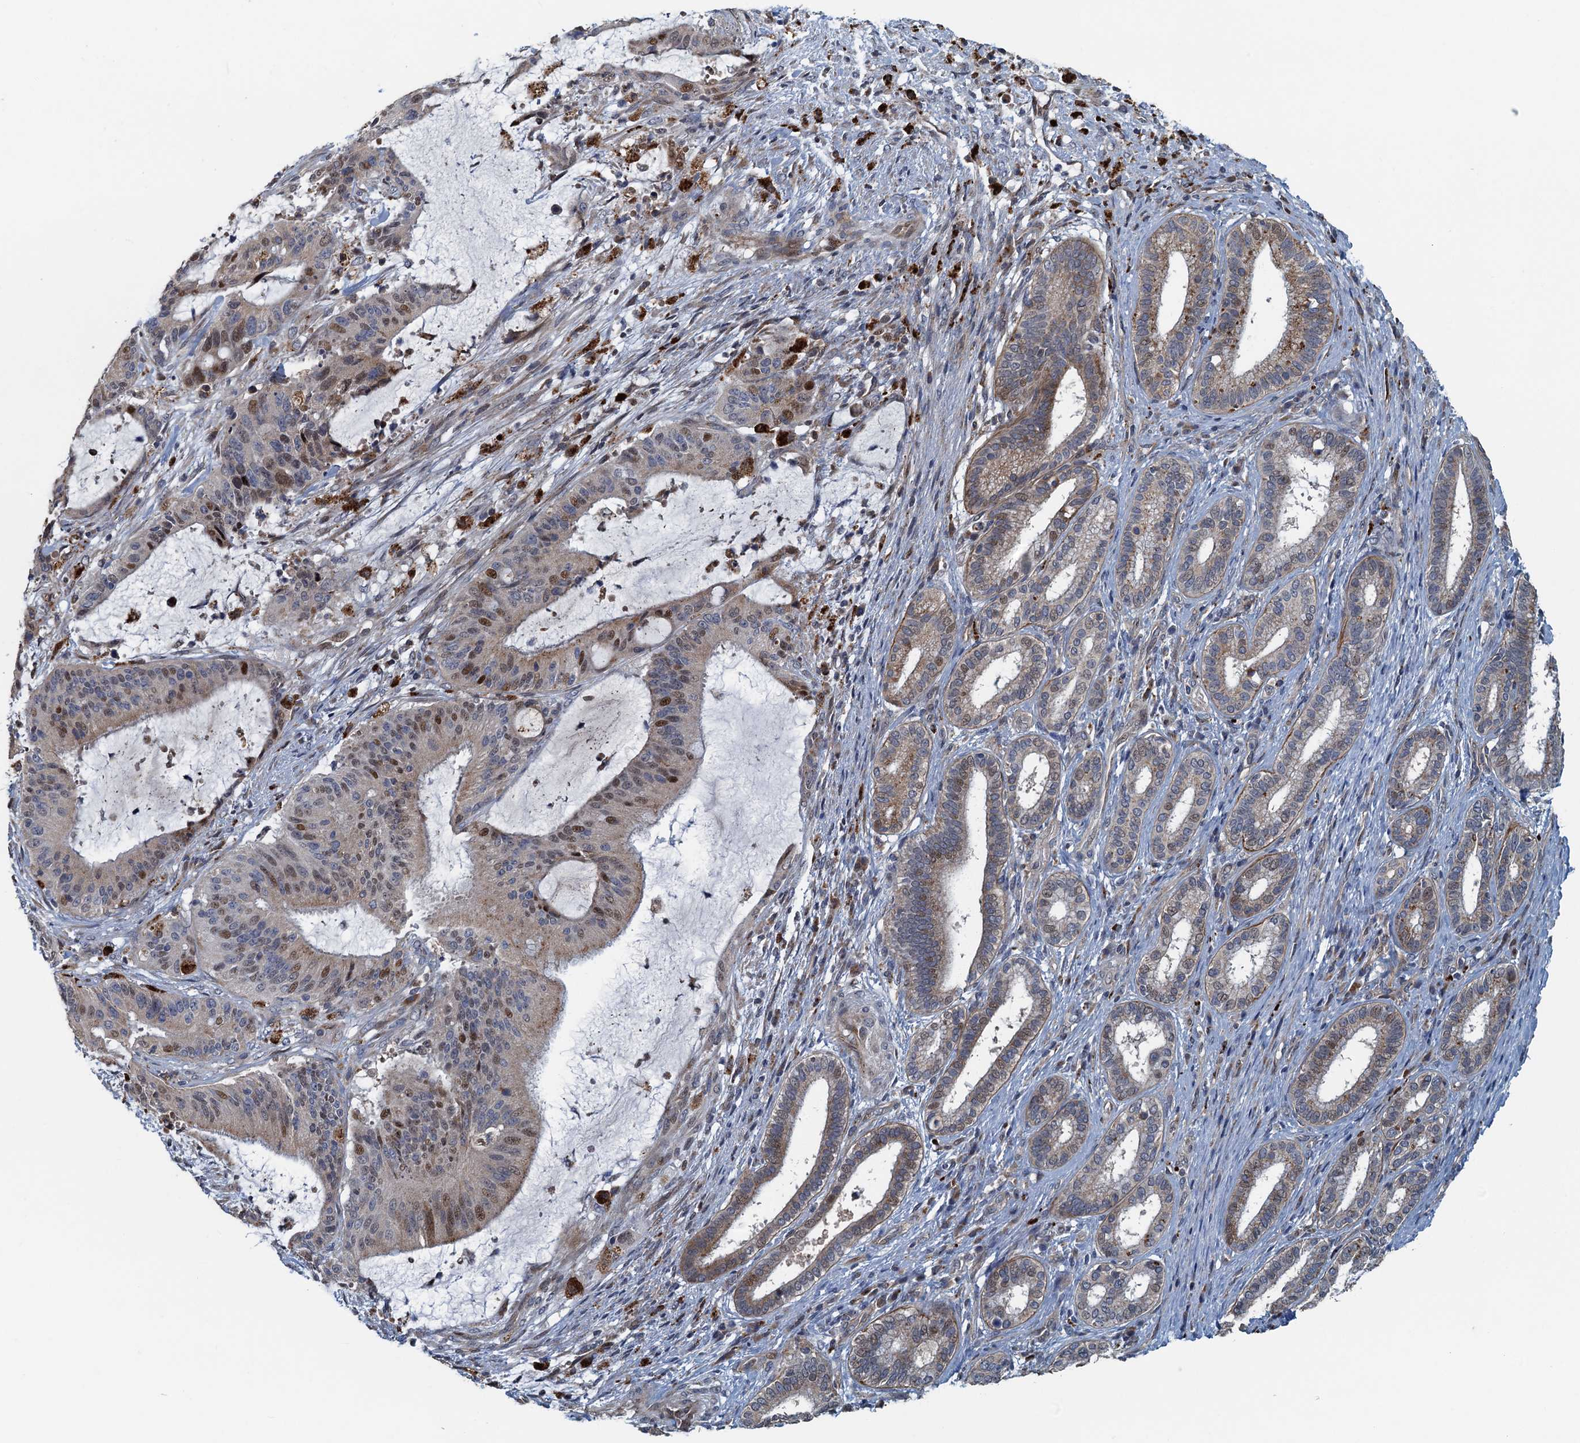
{"staining": {"intensity": "moderate", "quantity": "<25%", "location": "nuclear"}, "tissue": "liver cancer", "cell_type": "Tumor cells", "image_type": "cancer", "snomed": [{"axis": "morphology", "description": "Normal tissue, NOS"}, {"axis": "morphology", "description": "Cholangiocarcinoma"}, {"axis": "topography", "description": "Liver"}, {"axis": "topography", "description": "Peripheral nerve tissue"}], "caption": "Immunohistochemistry (IHC) image of neoplastic tissue: human cholangiocarcinoma (liver) stained using immunohistochemistry reveals low levels of moderate protein expression localized specifically in the nuclear of tumor cells, appearing as a nuclear brown color.", "gene": "AGRN", "patient": {"sex": "female", "age": 73}}